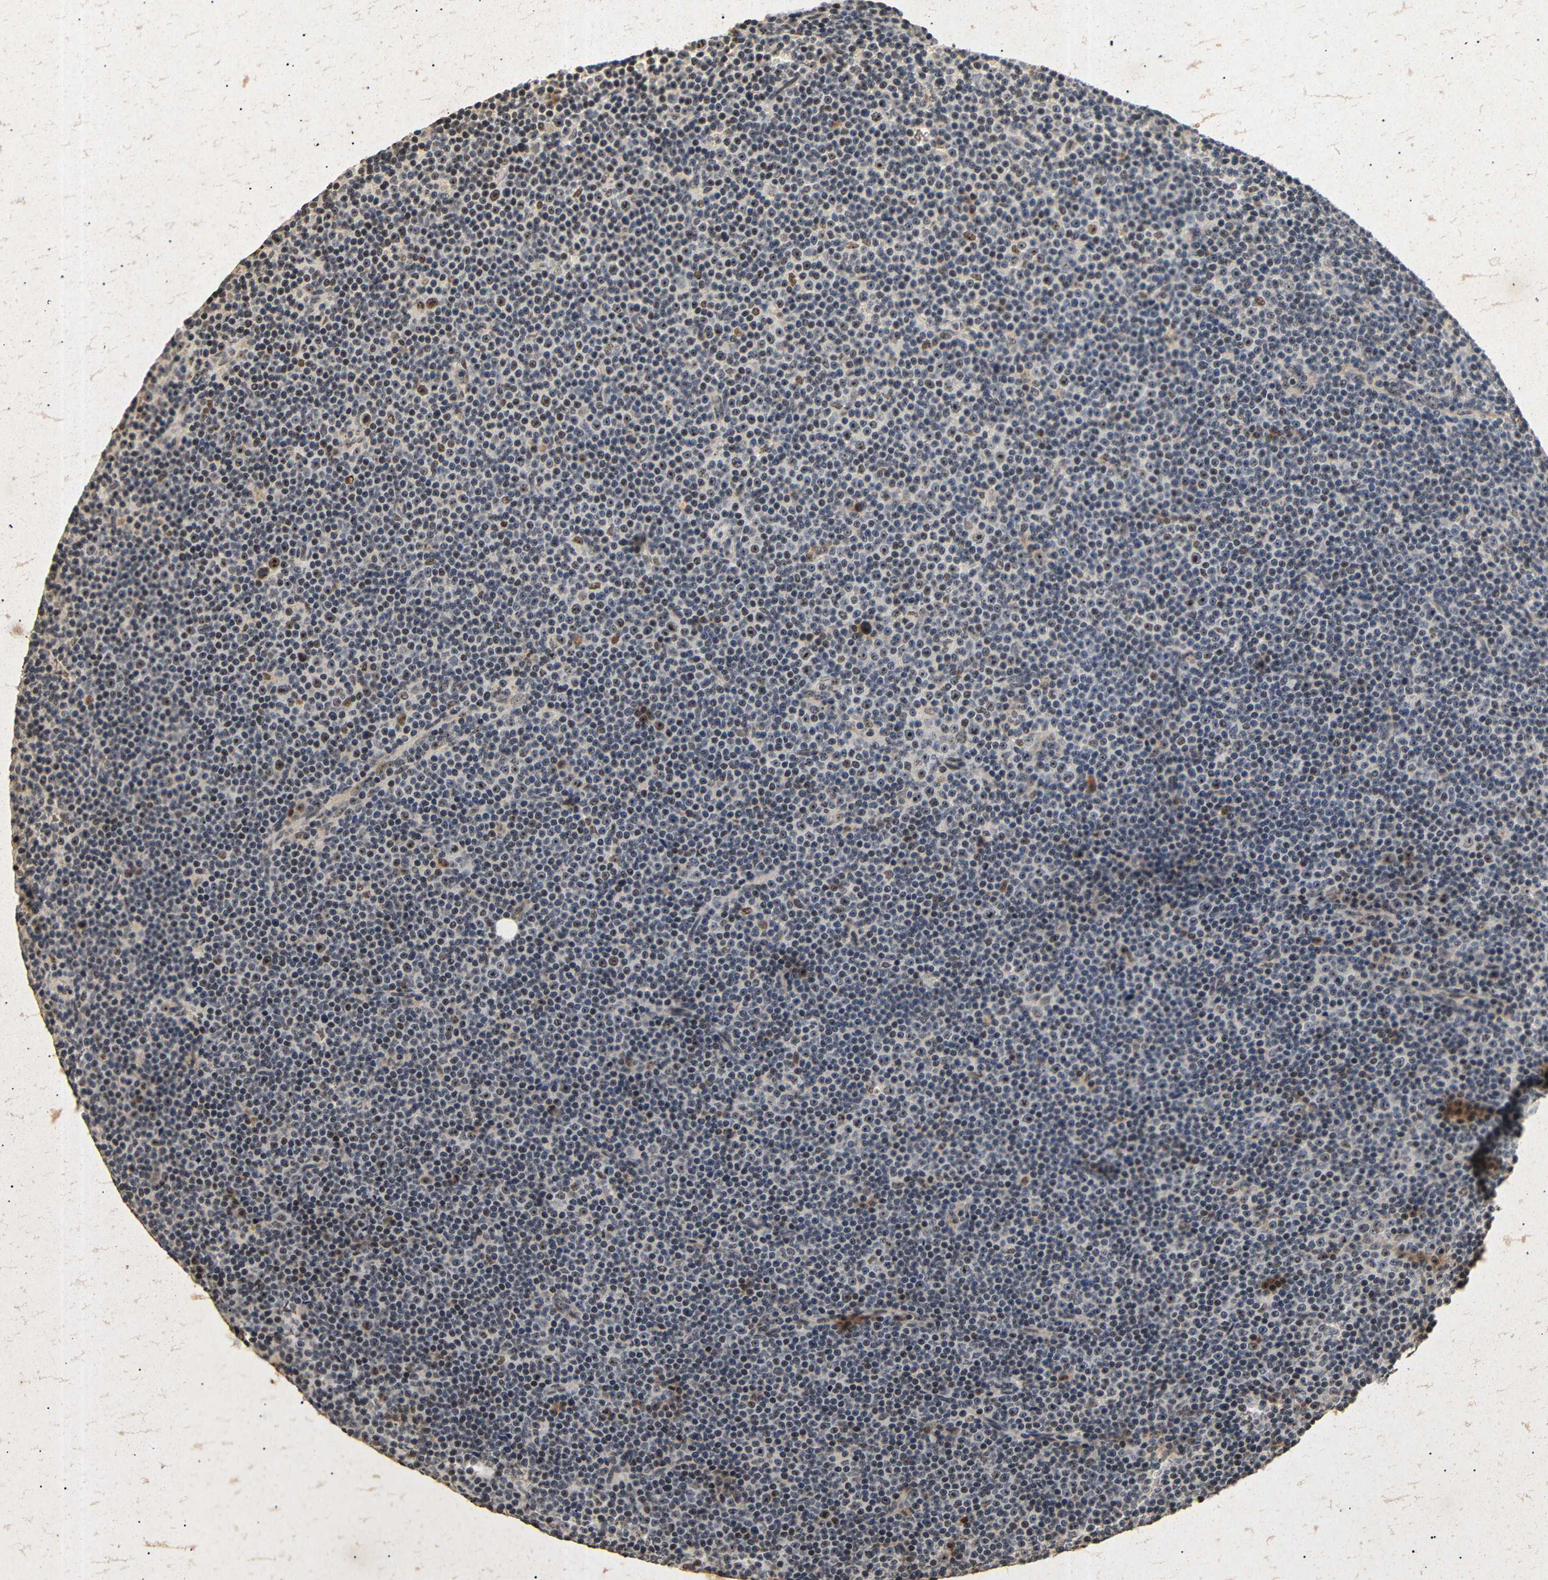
{"staining": {"intensity": "moderate", "quantity": "25%-75%", "location": "nuclear"}, "tissue": "lymphoma", "cell_type": "Tumor cells", "image_type": "cancer", "snomed": [{"axis": "morphology", "description": "Malignant lymphoma, non-Hodgkin's type, Low grade"}, {"axis": "topography", "description": "Lymph node"}], "caption": "DAB immunohistochemical staining of malignant lymphoma, non-Hodgkin's type (low-grade) exhibits moderate nuclear protein expression in approximately 25%-75% of tumor cells. (DAB IHC with brightfield microscopy, high magnification).", "gene": "PARN", "patient": {"sex": "female", "age": 67}}